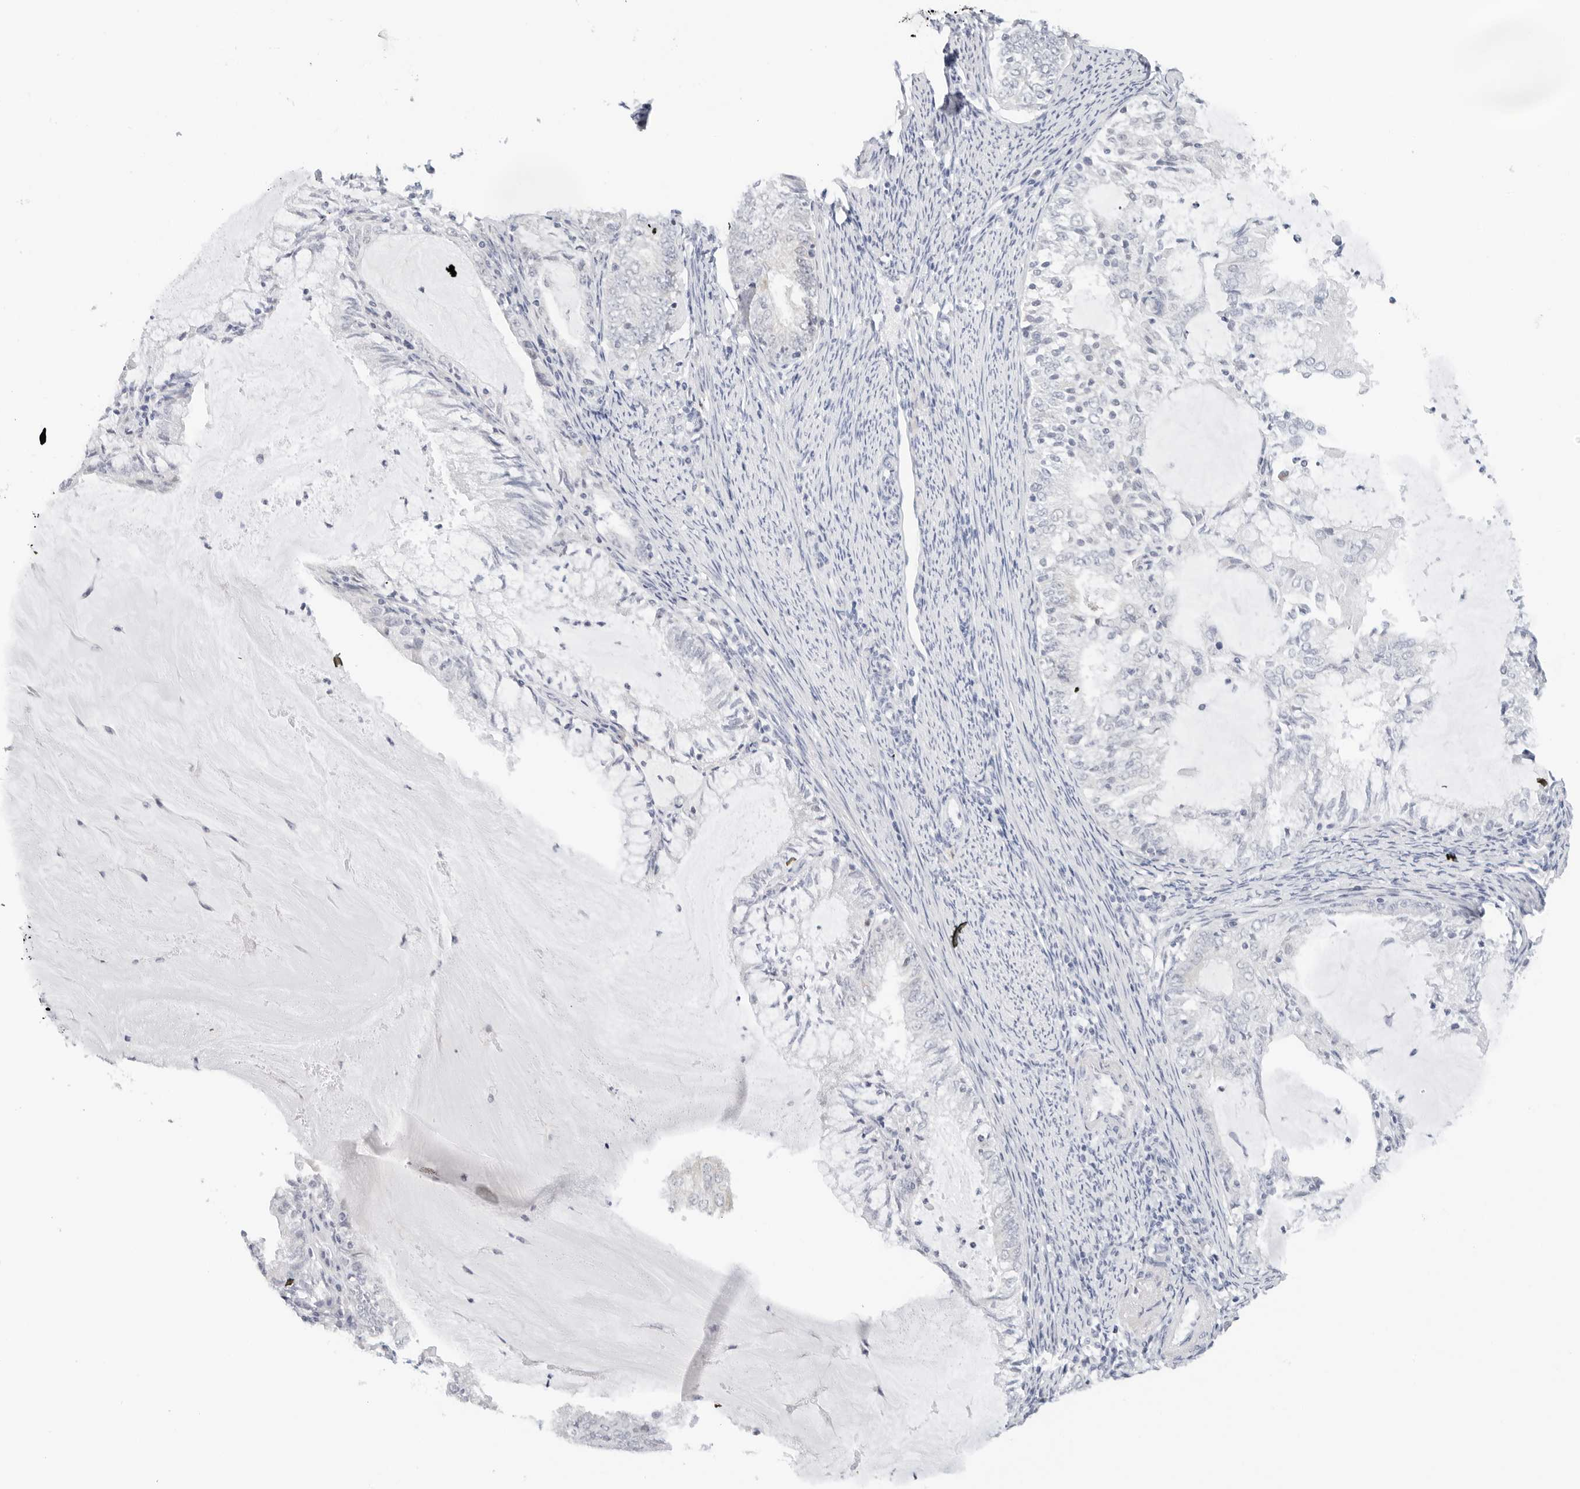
{"staining": {"intensity": "negative", "quantity": "none", "location": "none"}, "tissue": "endometrial cancer", "cell_type": "Tumor cells", "image_type": "cancer", "snomed": [{"axis": "morphology", "description": "Adenocarcinoma, NOS"}, {"axis": "topography", "description": "Endometrium"}], "caption": "Tumor cells show no significant staining in endometrial cancer.", "gene": "RC3H1", "patient": {"sex": "female", "age": 57}}